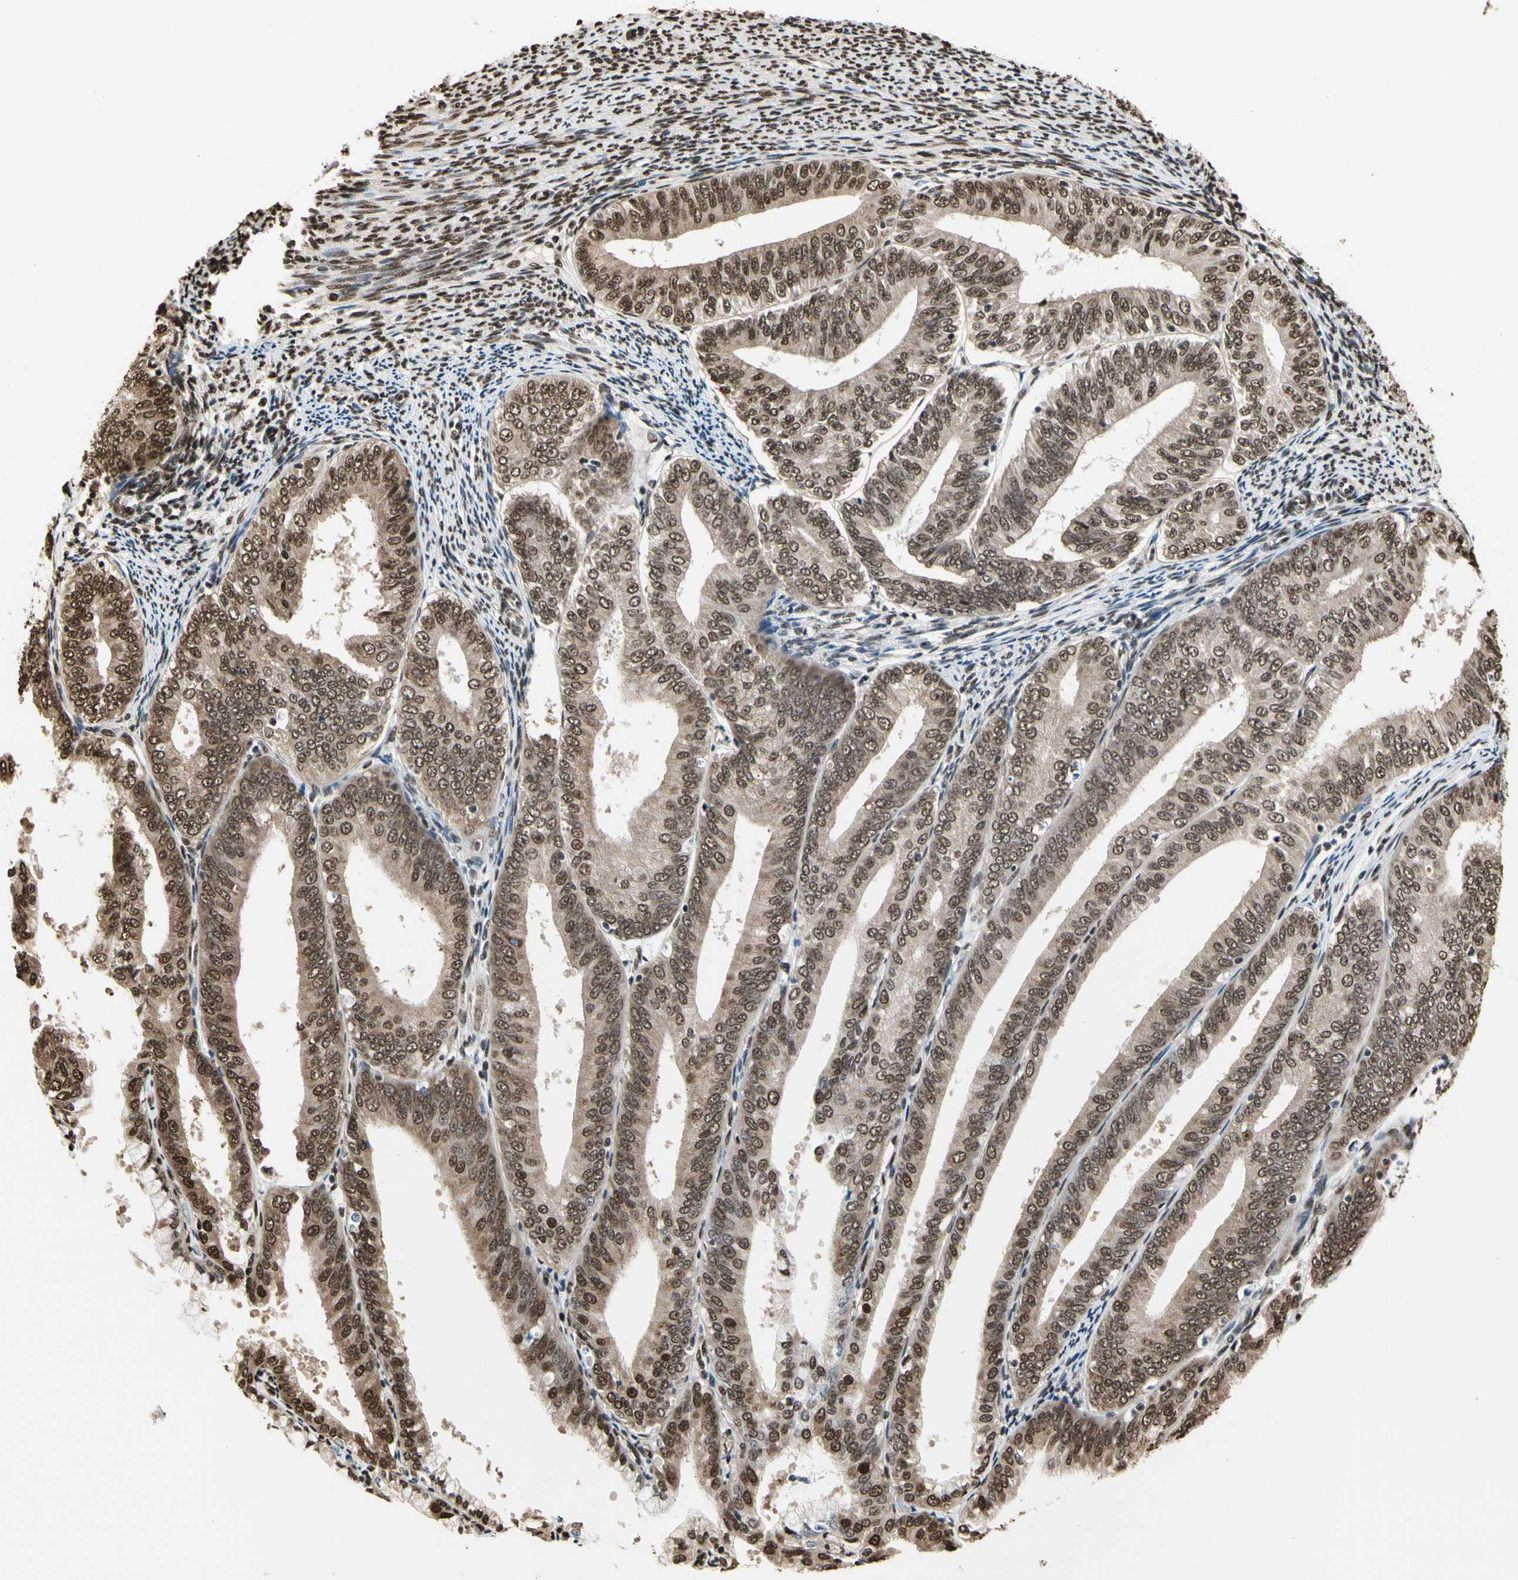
{"staining": {"intensity": "moderate", "quantity": ">75%", "location": "cytoplasmic/membranous,nuclear"}, "tissue": "endometrial cancer", "cell_type": "Tumor cells", "image_type": "cancer", "snomed": [{"axis": "morphology", "description": "Adenocarcinoma, NOS"}, {"axis": "topography", "description": "Endometrium"}], "caption": "Endometrial adenocarcinoma stained with DAB immunohistochemistry (IHC) demonstrates medium levels of moderate cytoplasmic/membranous and nuclear positivity in about >75% of tumor cells.", "gene": "HNRNPK", "patient": {"sex": "female", "age": 63}}